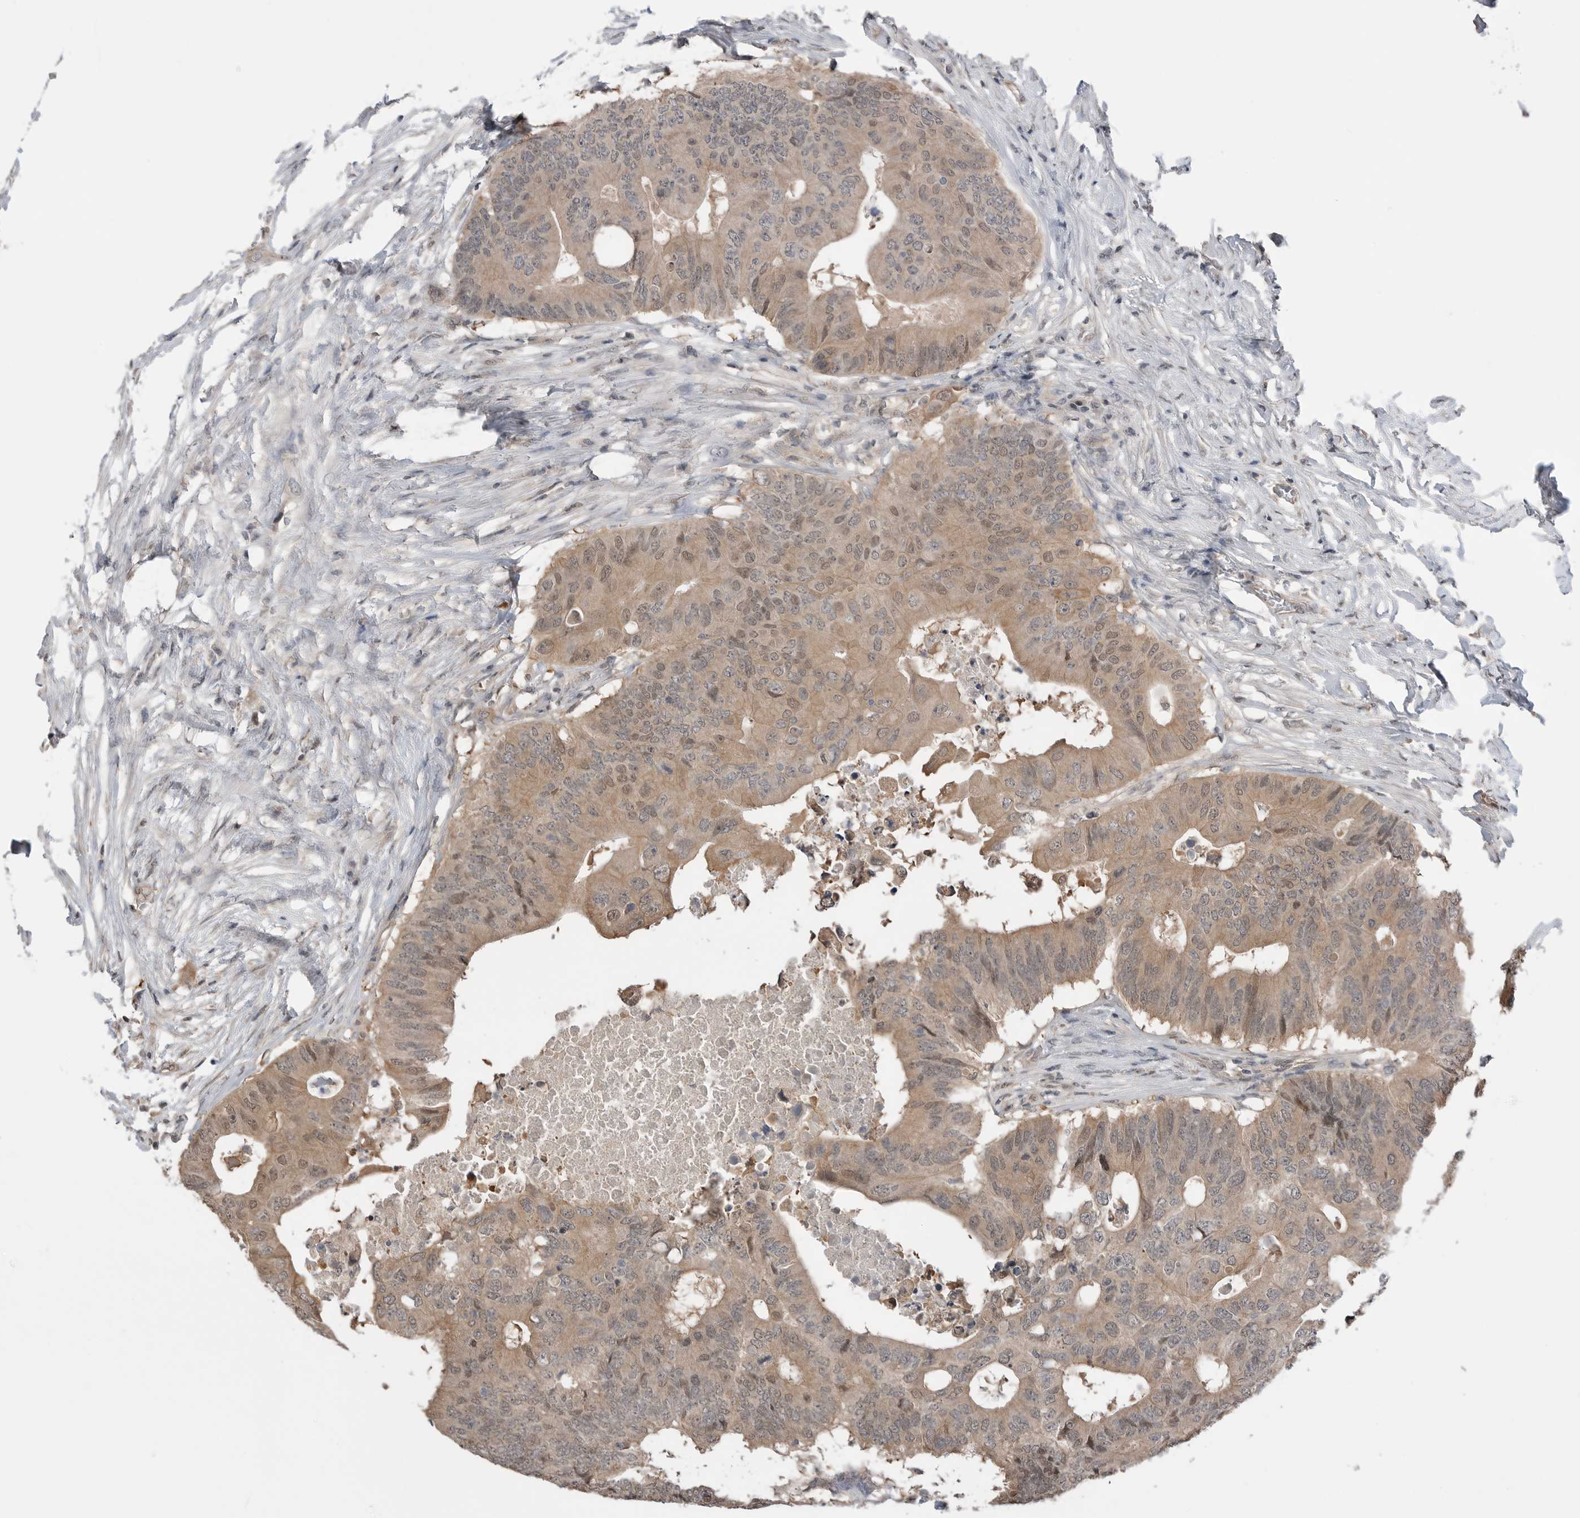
{"staining": {"intensity": "weak", "quantity": ">75%", "location": "cytoplasmic/membranous,nuclear"}, "tissue": "colorectal cancer", "cell_type": "Tumor cells", "image_type": "cancer", "snomed": [{"axis": "morphology", "description": "Adenocarcinoma, NOS"}, {"axis": "topography", "description": "Colon"}], "caption": "Colorectal adenocarcinoma stained with immunohistochemistry (IHC) demonstrates weak cytoplasmic/membranous and nuclear positivity in approximately >75% of tumor cells.", "gene": "PEAK1", "patient": {"sex": "male", "age": 71}}